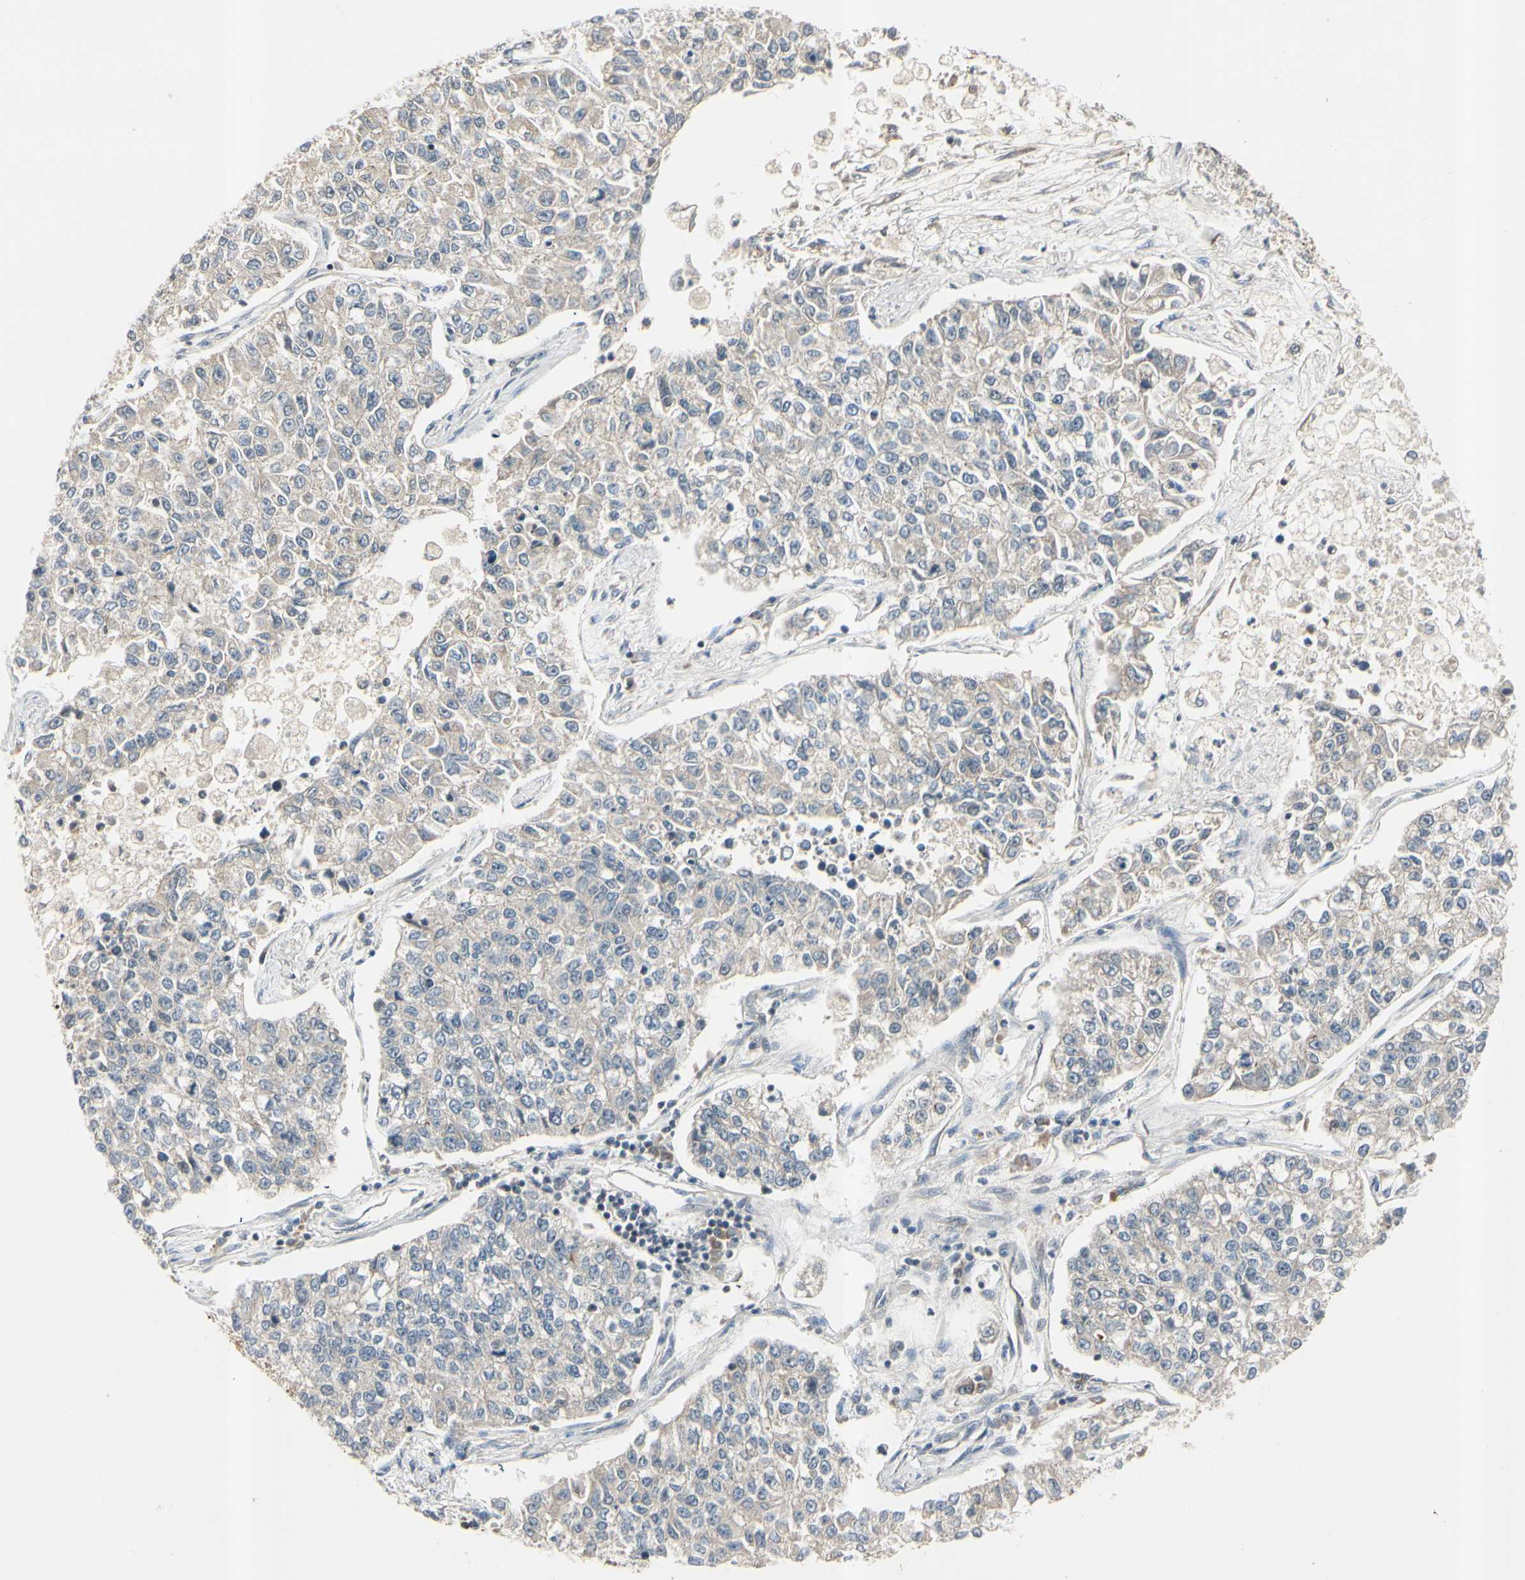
{"staining": {"intensity": "weak", "quantity": "25%-75%", "location": "cytoplasmic/membranous"}, "tissue": "lung cancer", "cell_type": "Tumor cells", "image_type": "cancer", "snomed": [{"axis": "morphology", "description": "Adenocarcinoma, NOS"}, {"axis": "topography", "description": "Lung"}], "caption": "The photomicrograph exhibits a brown stain indicating the presence of a protein in the cytoplasmic/membranous of tumor cells in lung adenocarcinoma. (brown staining indicates protein expression, while blue staining denotes nuclei).", "gene": "ICAM5", "patient": {"sex": "male", "age": 49}}